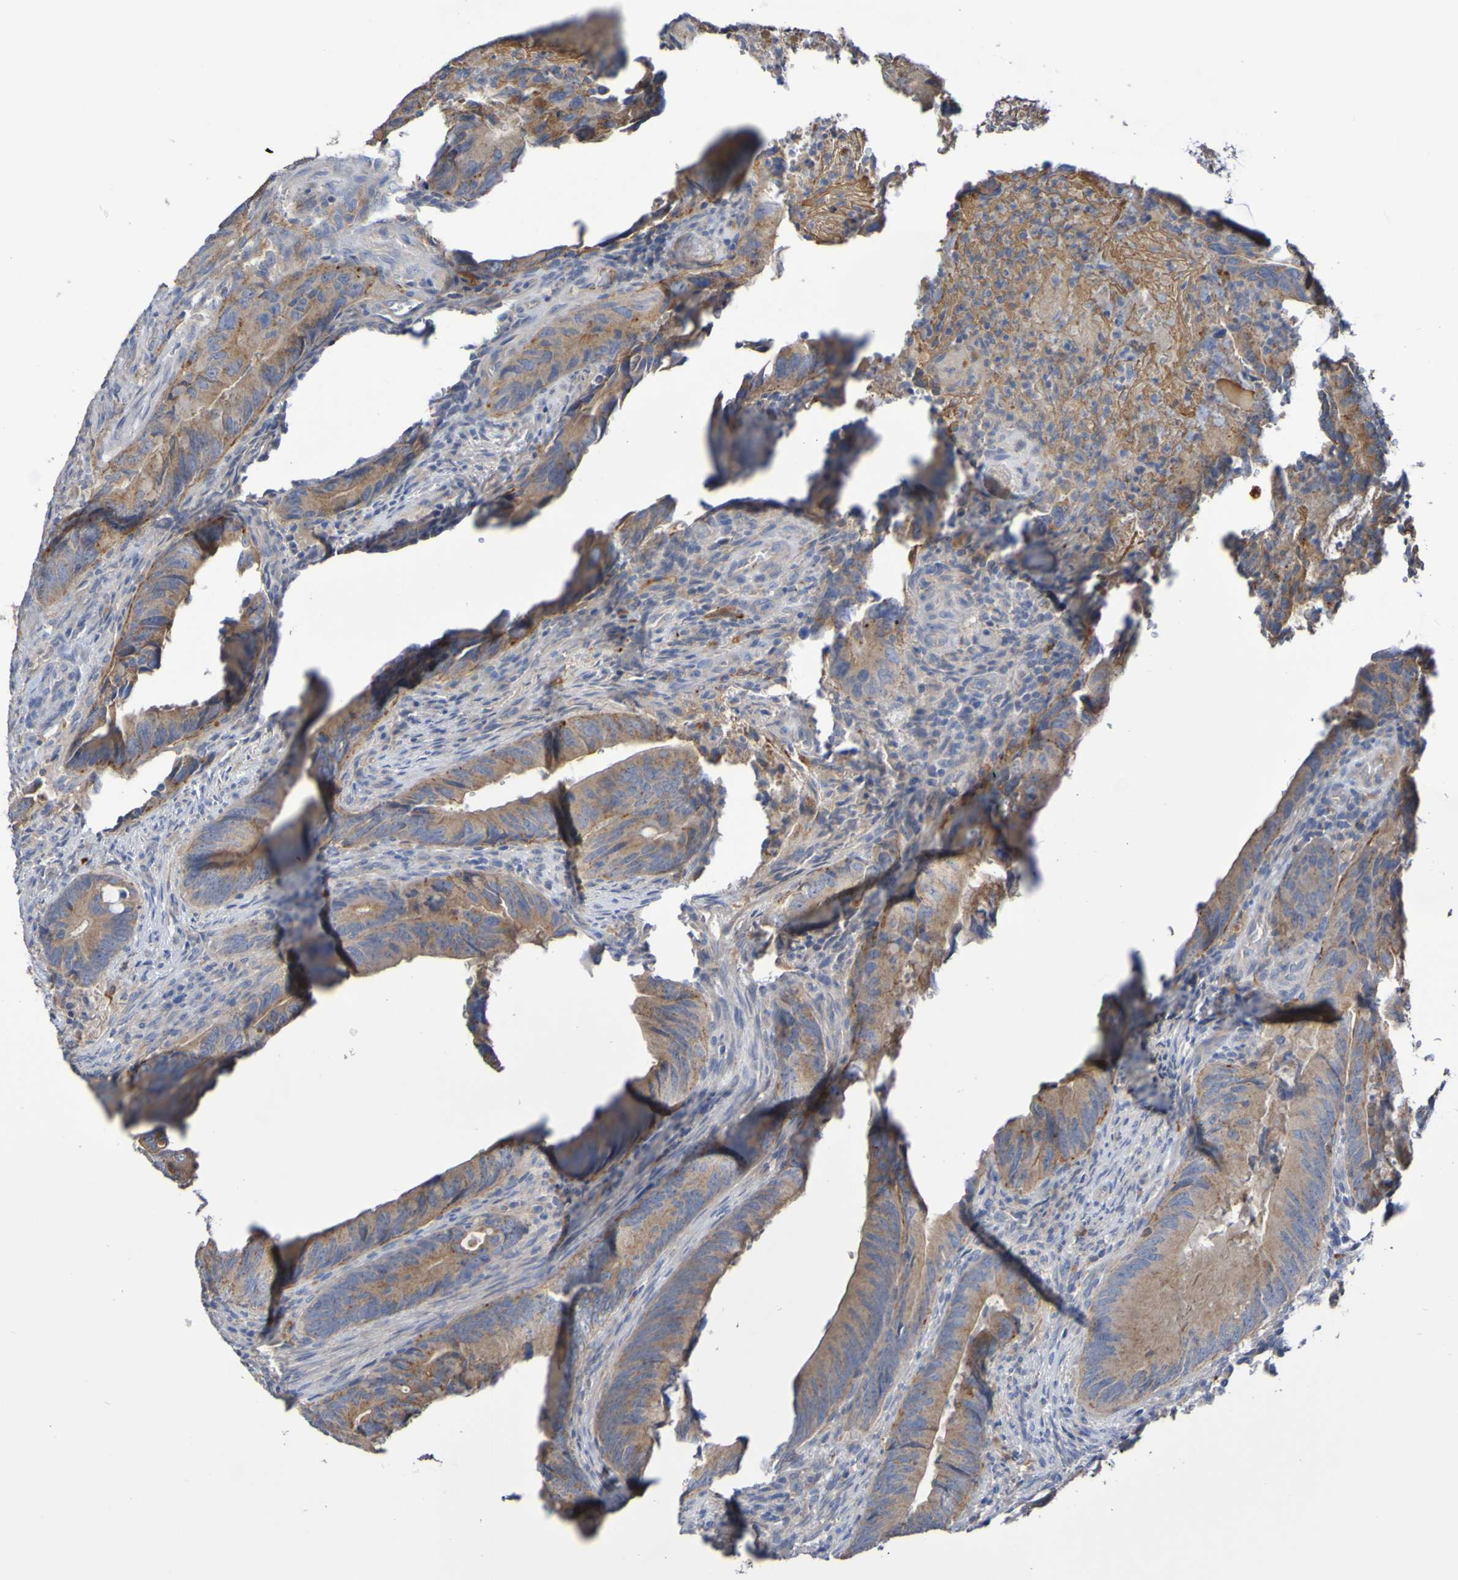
{"staining": {"intensity": "moderate", "quantity": ">75%", "location": "cytoplasmic/membranous"}, "tissue": "colorectal cancer", "cell_type": "Tumor cells", "image_type": "cancer", "snomed": [{"axis": "morphology", "description": "Normal tissue, NOS"}, {"axis": "morphology", "description": "Adenocarcinoma, NOS"}, {"axis": "topography", "description": "Colon"}], "caption": "Tumor cells demonstrate medium levels of moderate cytoplasmic/membranous expression in about >75% of cells in colorectal cancer (adenocarcinoma). (DAB IHC with brightfield microscopy, high magnification).", "gene": "PHYH", "patient": {"sex": "male", "age": 56}}